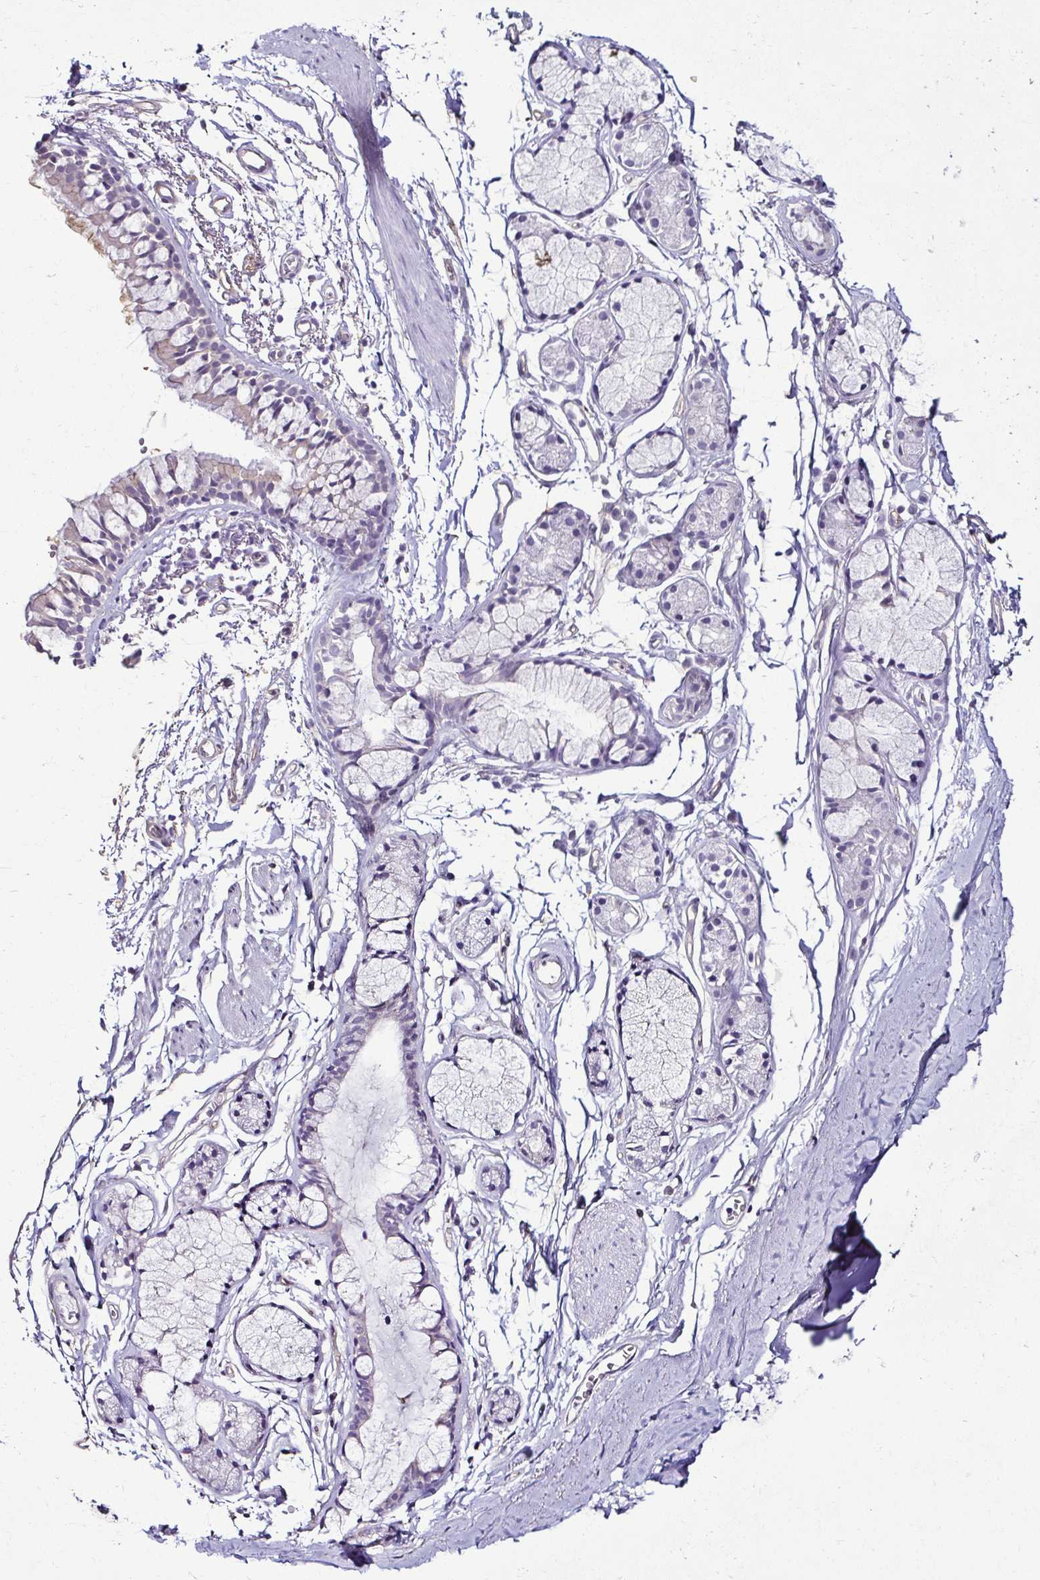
{"staining": {"intensity": "negative", "quantity": "none", "location": "none"}, "tissue": "adipose tissue", "cell_type": "Adipocytes", "image_type": "normal", "snomed": [{"axis": "morphology", "description": "Normal tissue, NOS"}, {"axis": "topography", "description": "Cartilage tissue"}, {"axis": "topography", "description": "Bronchus"}, {"axis": "topography", "description": "Peripheral nerve tissue"}], "caption": "Adipose tissue stained for a protein using IHC demonstrates no positivity adipocytes.", "gene": "CASP14", "patient": {"sex": "female", "age": 59}}